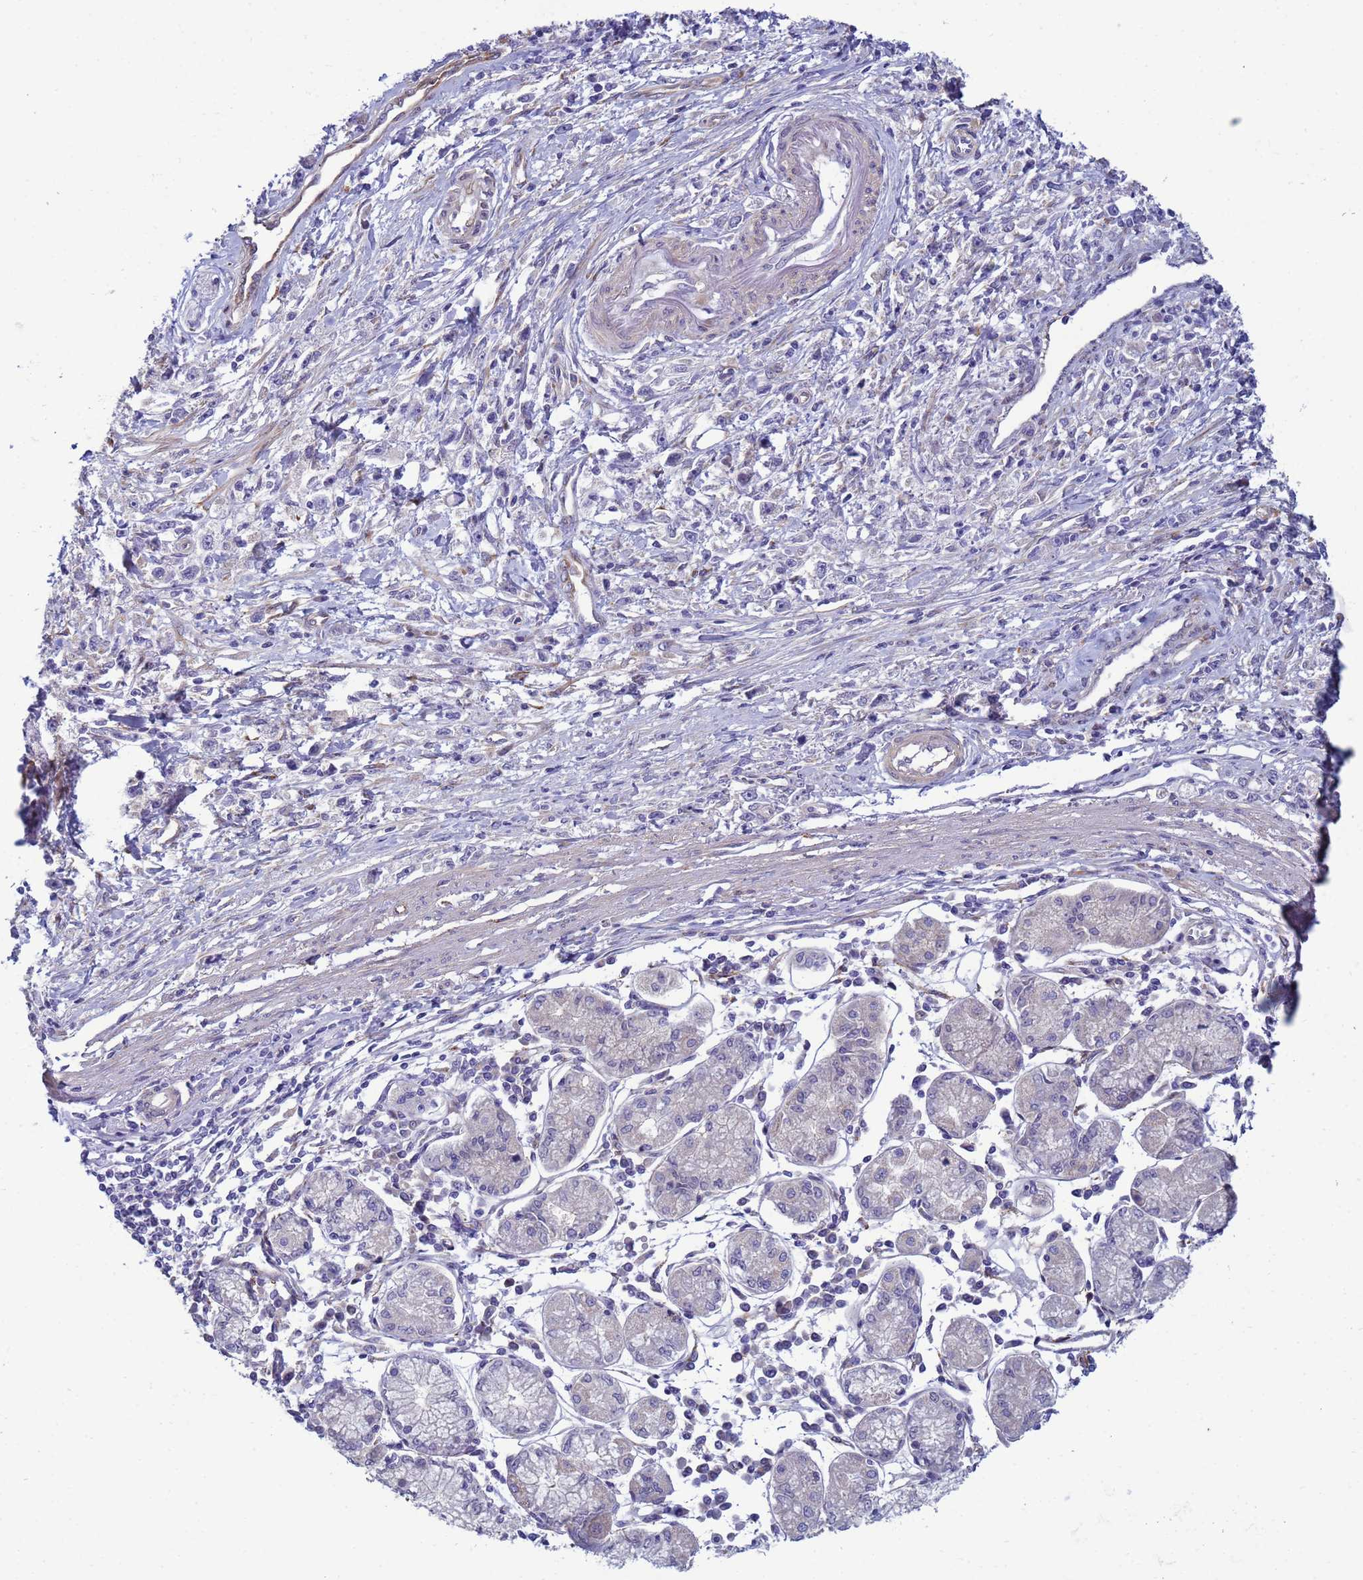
{"staining": {"intensity": "negative", "quantity": "none", "location": "none"}, "tissue": "stomach cancer", "cell_type": "Tumor cells", "image_type": "cancer", "snomed": [{"axis": "morphology", "description": "Adenocarcinoma, NOS"}, {"axis": "topography", "description": "Stomach"}], "caption": "A high-resolution micrograph shows immunohistochemistry (IHC) staining of stomach adenocarcinoma, which reveals no significant positivity in tumor cells.", "gene": "TRPC6", "patient": {"sex": "female", "age": 59}}